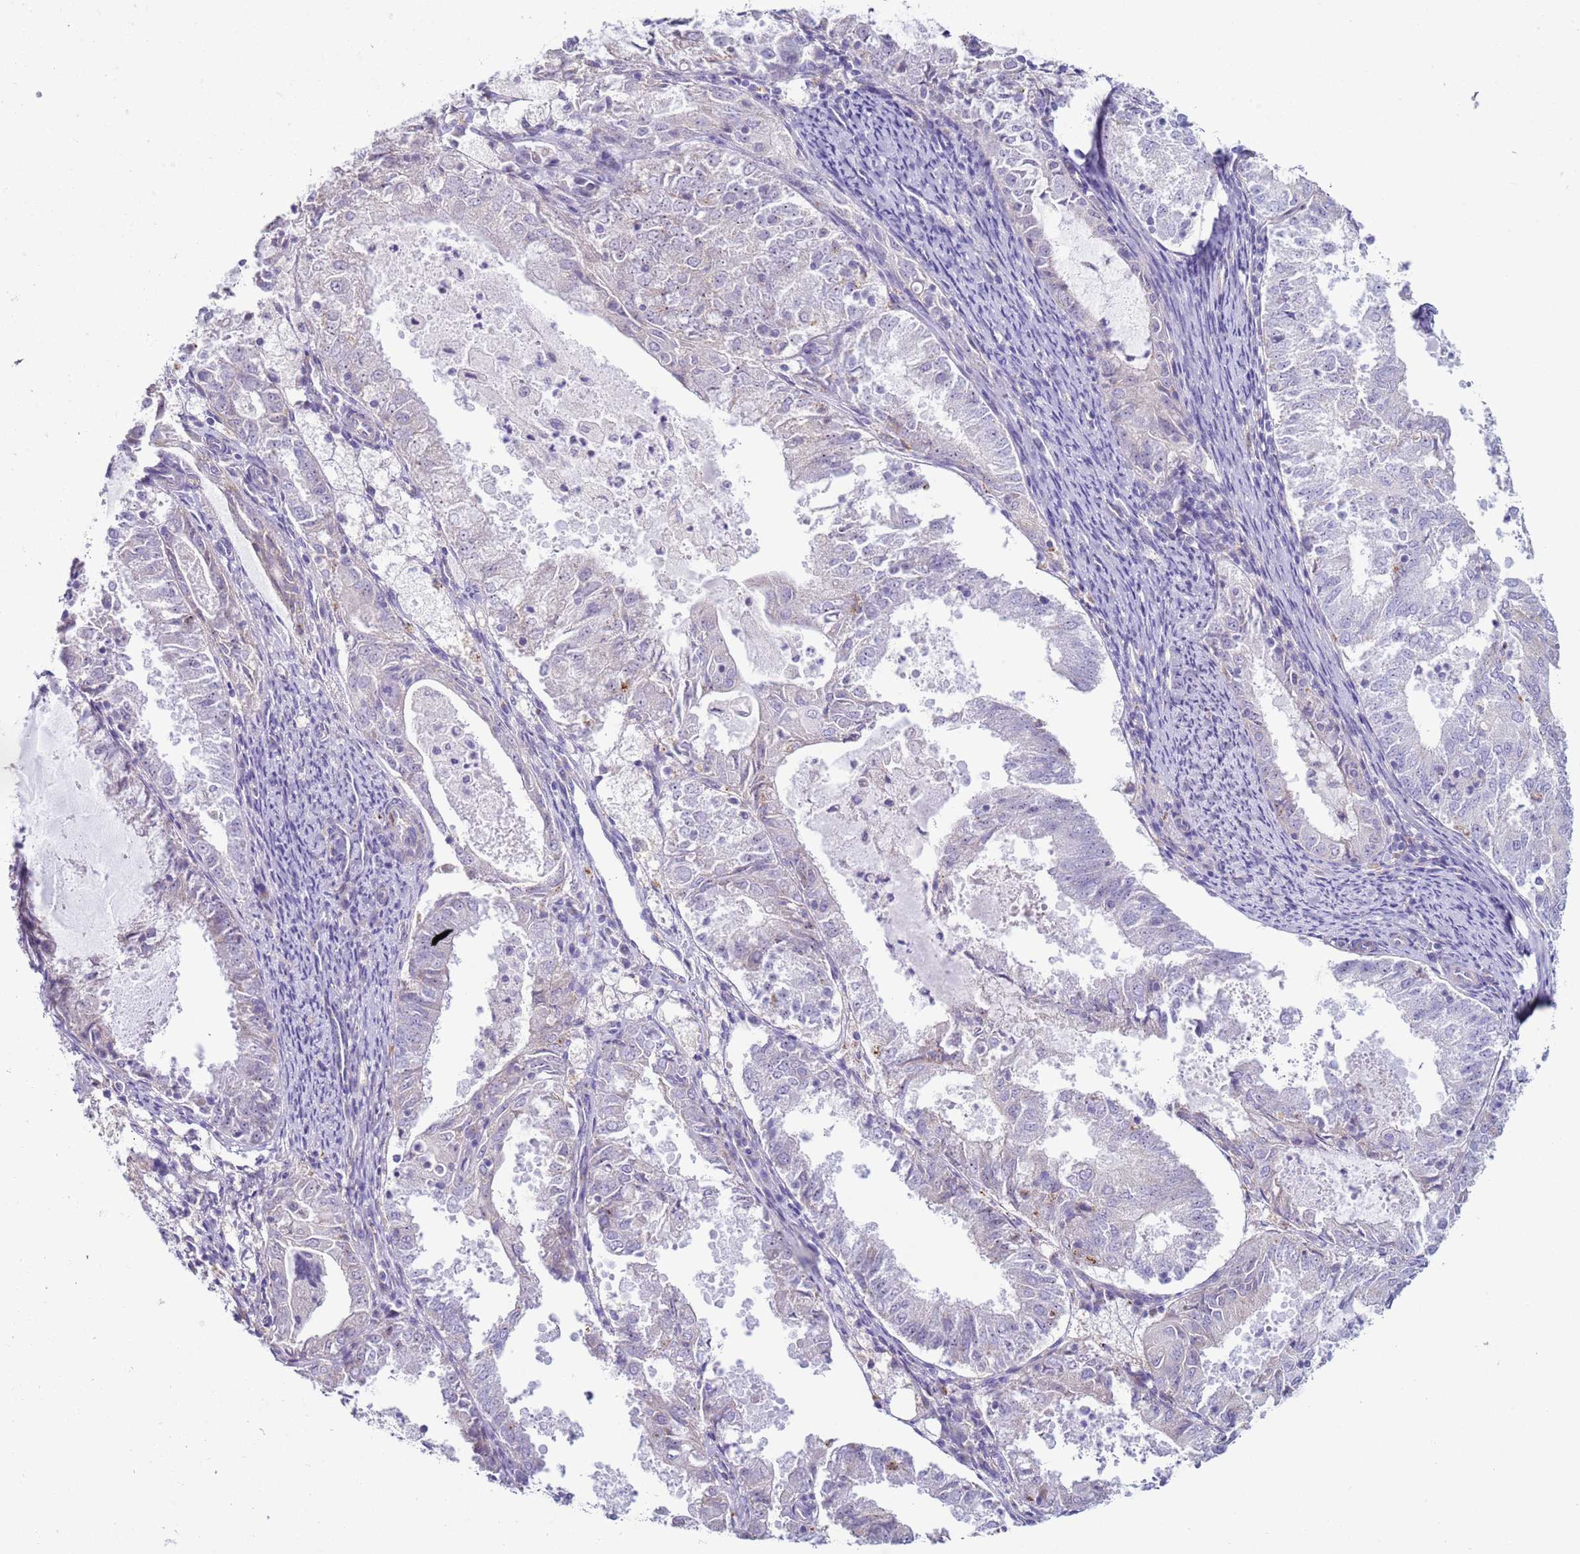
{"staining": {"intensity": "negative", "quantity": "none", "location": "none"}, "tissue": "endometrial cancer", "cell_type": "Tumor cells", "image_type": "cancer", "snomed": [{"axis": "morphology", "description": "Adenocarcinoma, NOS"}, {"axis": "topography", "description": "Endometrium"}], "caption": "Human endometrial cancer (adenocarcinoma) stained for a protein using immunohistochemistry demonstrates no staining in tumor cells.", "gene": "HEATR1", "patient": {"sex": "female", "age": 57}}